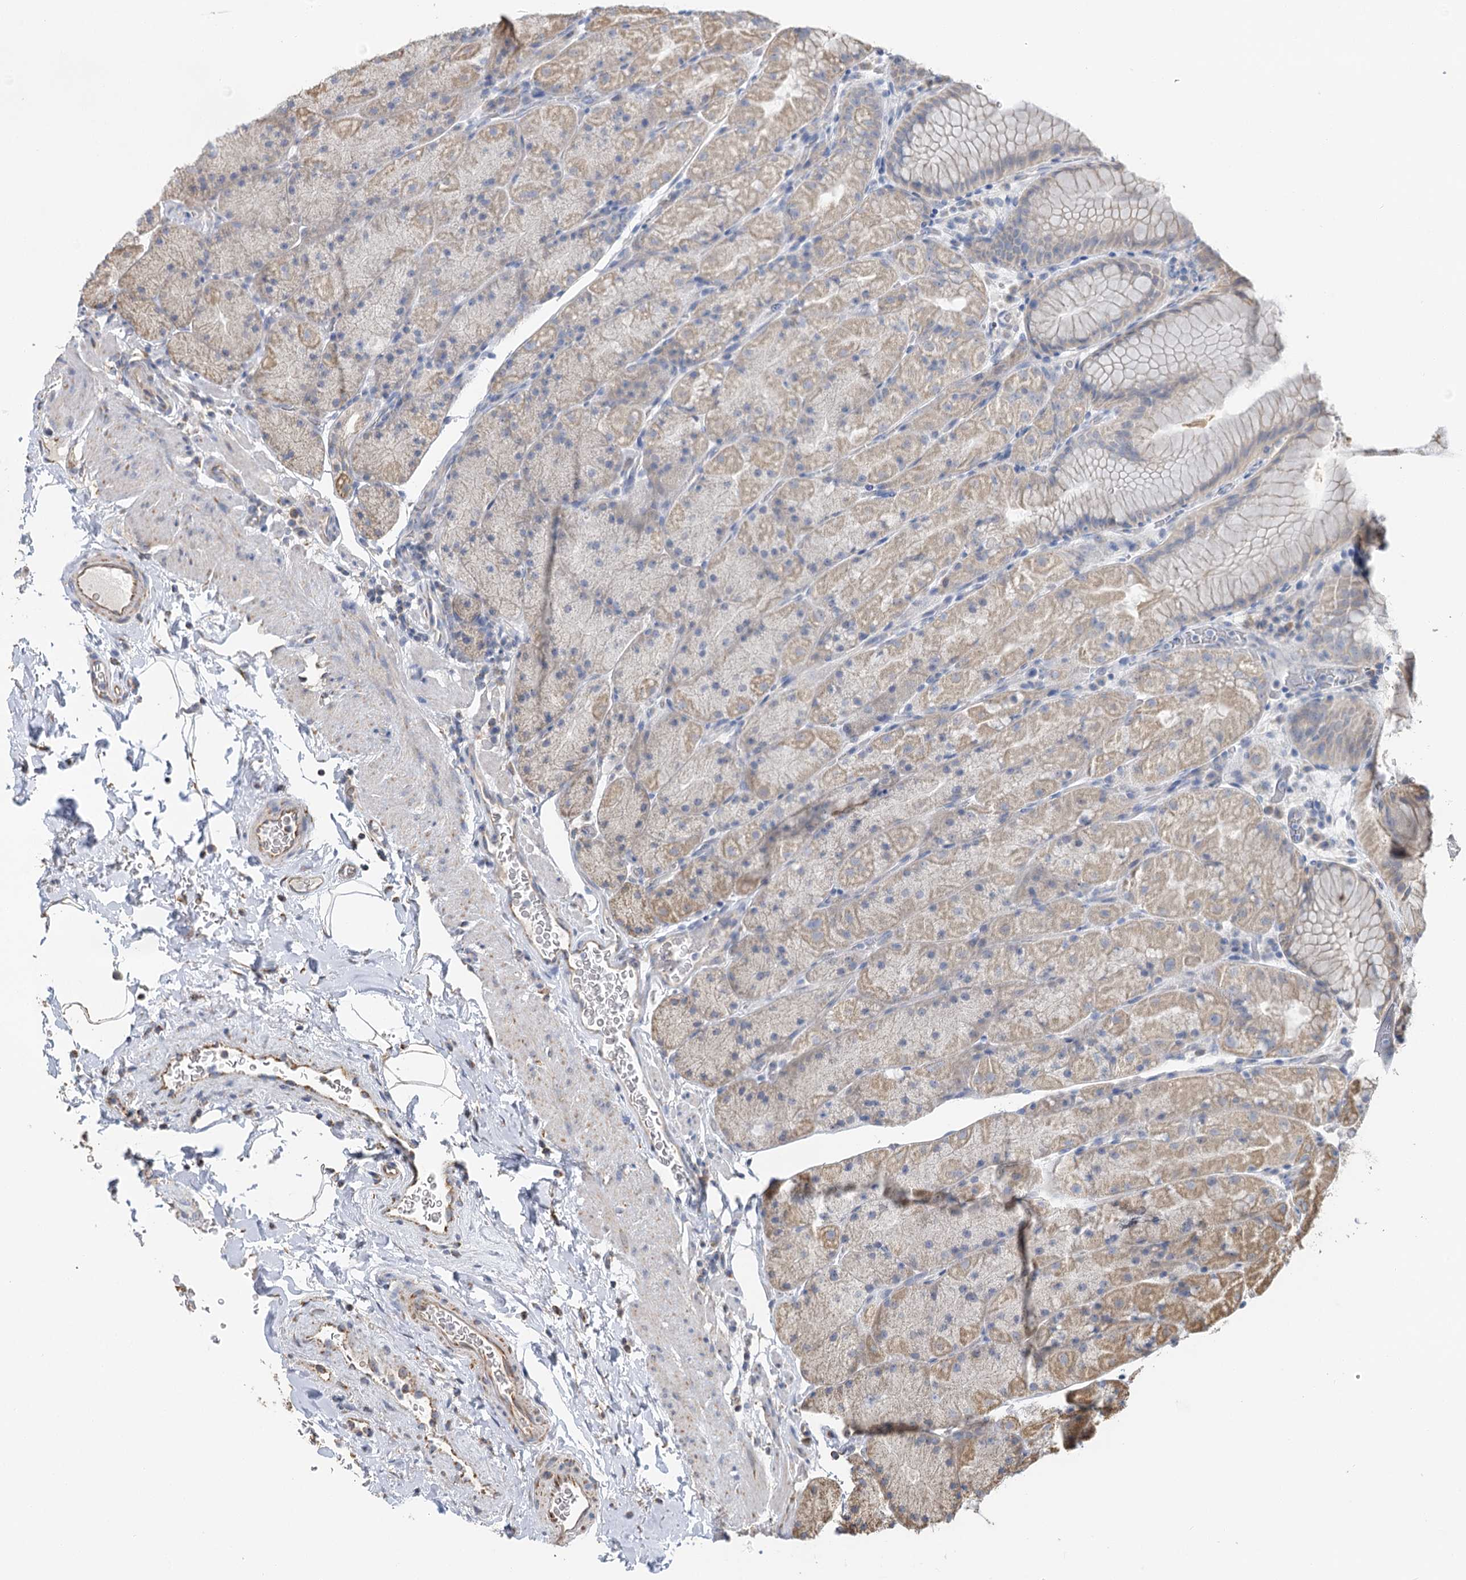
{"staining": {"intensity": "moderate", "quantity": "<25%", "location": "cytoplasmic/membranous"}, "tissue": "stomach", "cell_type": "Glandular cells", "image_type": "normal", "snomed": [{"axis": "morphology", "description": "Normal tissue, NOS"}, {"axis": "topography", "description": "Stomach, upper"}, {"axis": "topography", "description": "Stomach, lower"}], "caption": "Protein staining demonstrates moderate cytoplasmic/membranous staining in about <25% of glandular cells in benign stomach. (Brightfield microscopy of DAB IHC at high magnification).", "gene": "IL11RA", "patient": {"sex": "male", "age": 67}}